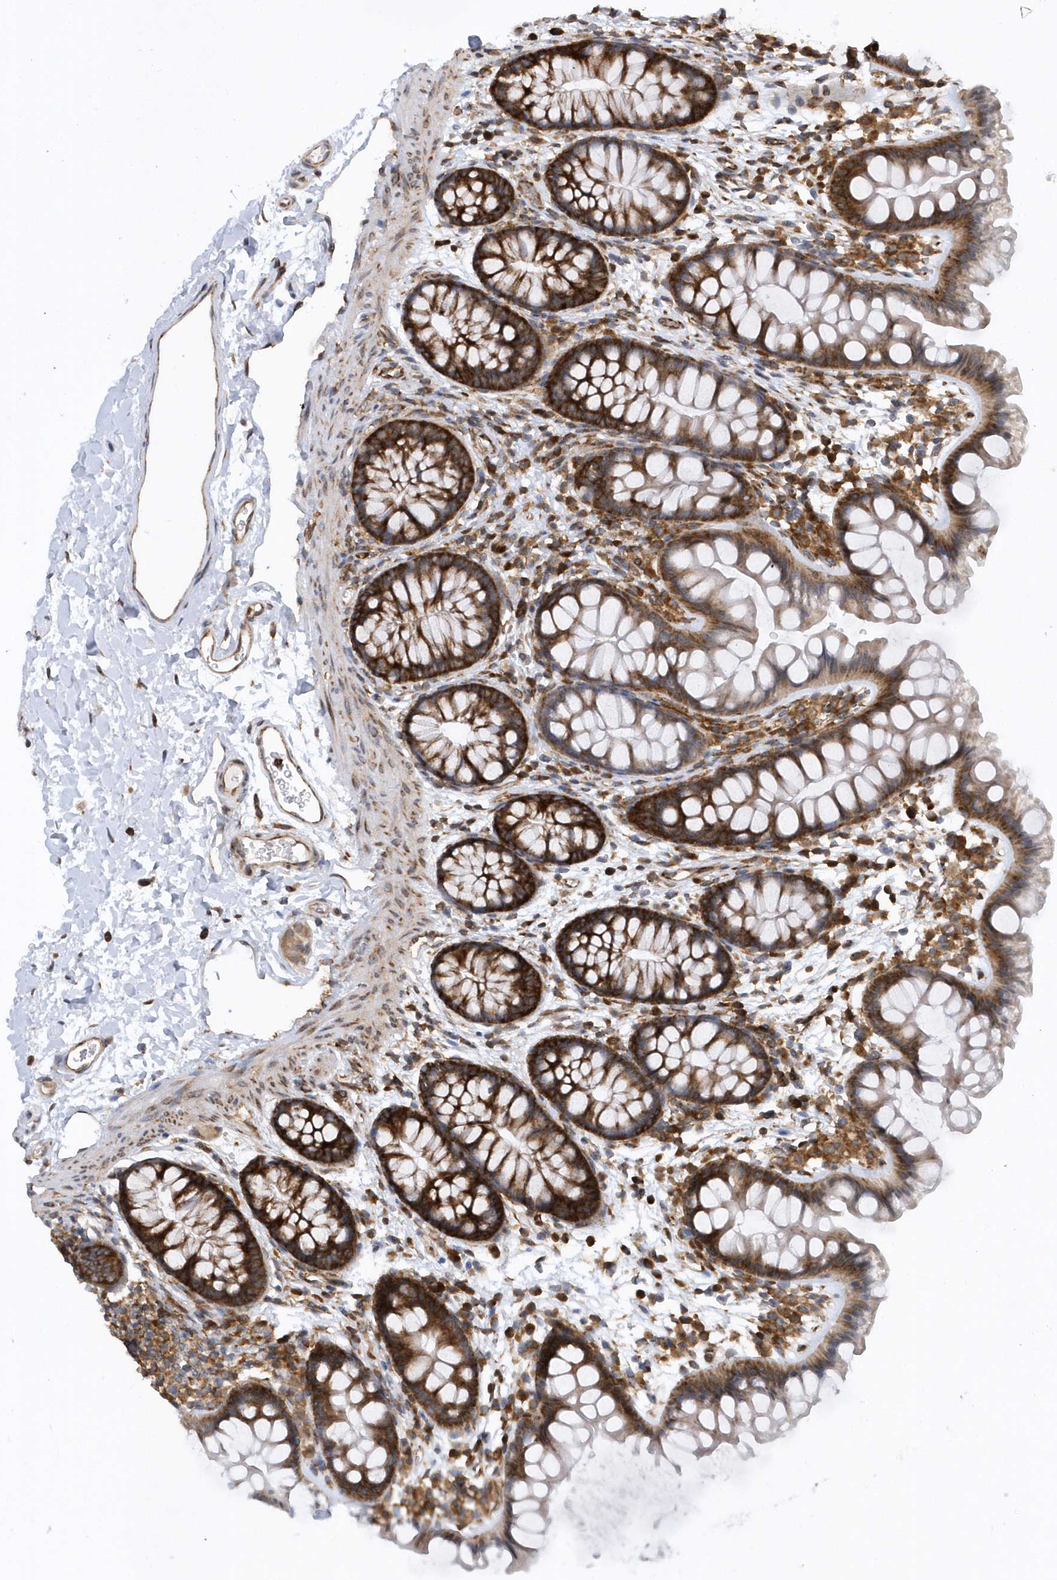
{"staining": {"intensity": "strong", "quantity": ">75%", "location": "cytoplasmic/membranous"}, "tissue": "colon", "cell_type": "Endothelial cells", "image_type": "normal", "snomed": [{"axis": "morphology", "description": "Normal tissue, NOS"}, {"axis": "topography", "description": "Colon"}], "caption": "Immunohistochemical staining of benign colon shows high levels of strong cytoplasmic/membranous staining in about >75% of endothelial cells. The protein is shown in brown color, while the nuclei are stained blue.", "gene": "PHF1", "patient": {"sex": "female", "age": 62}}